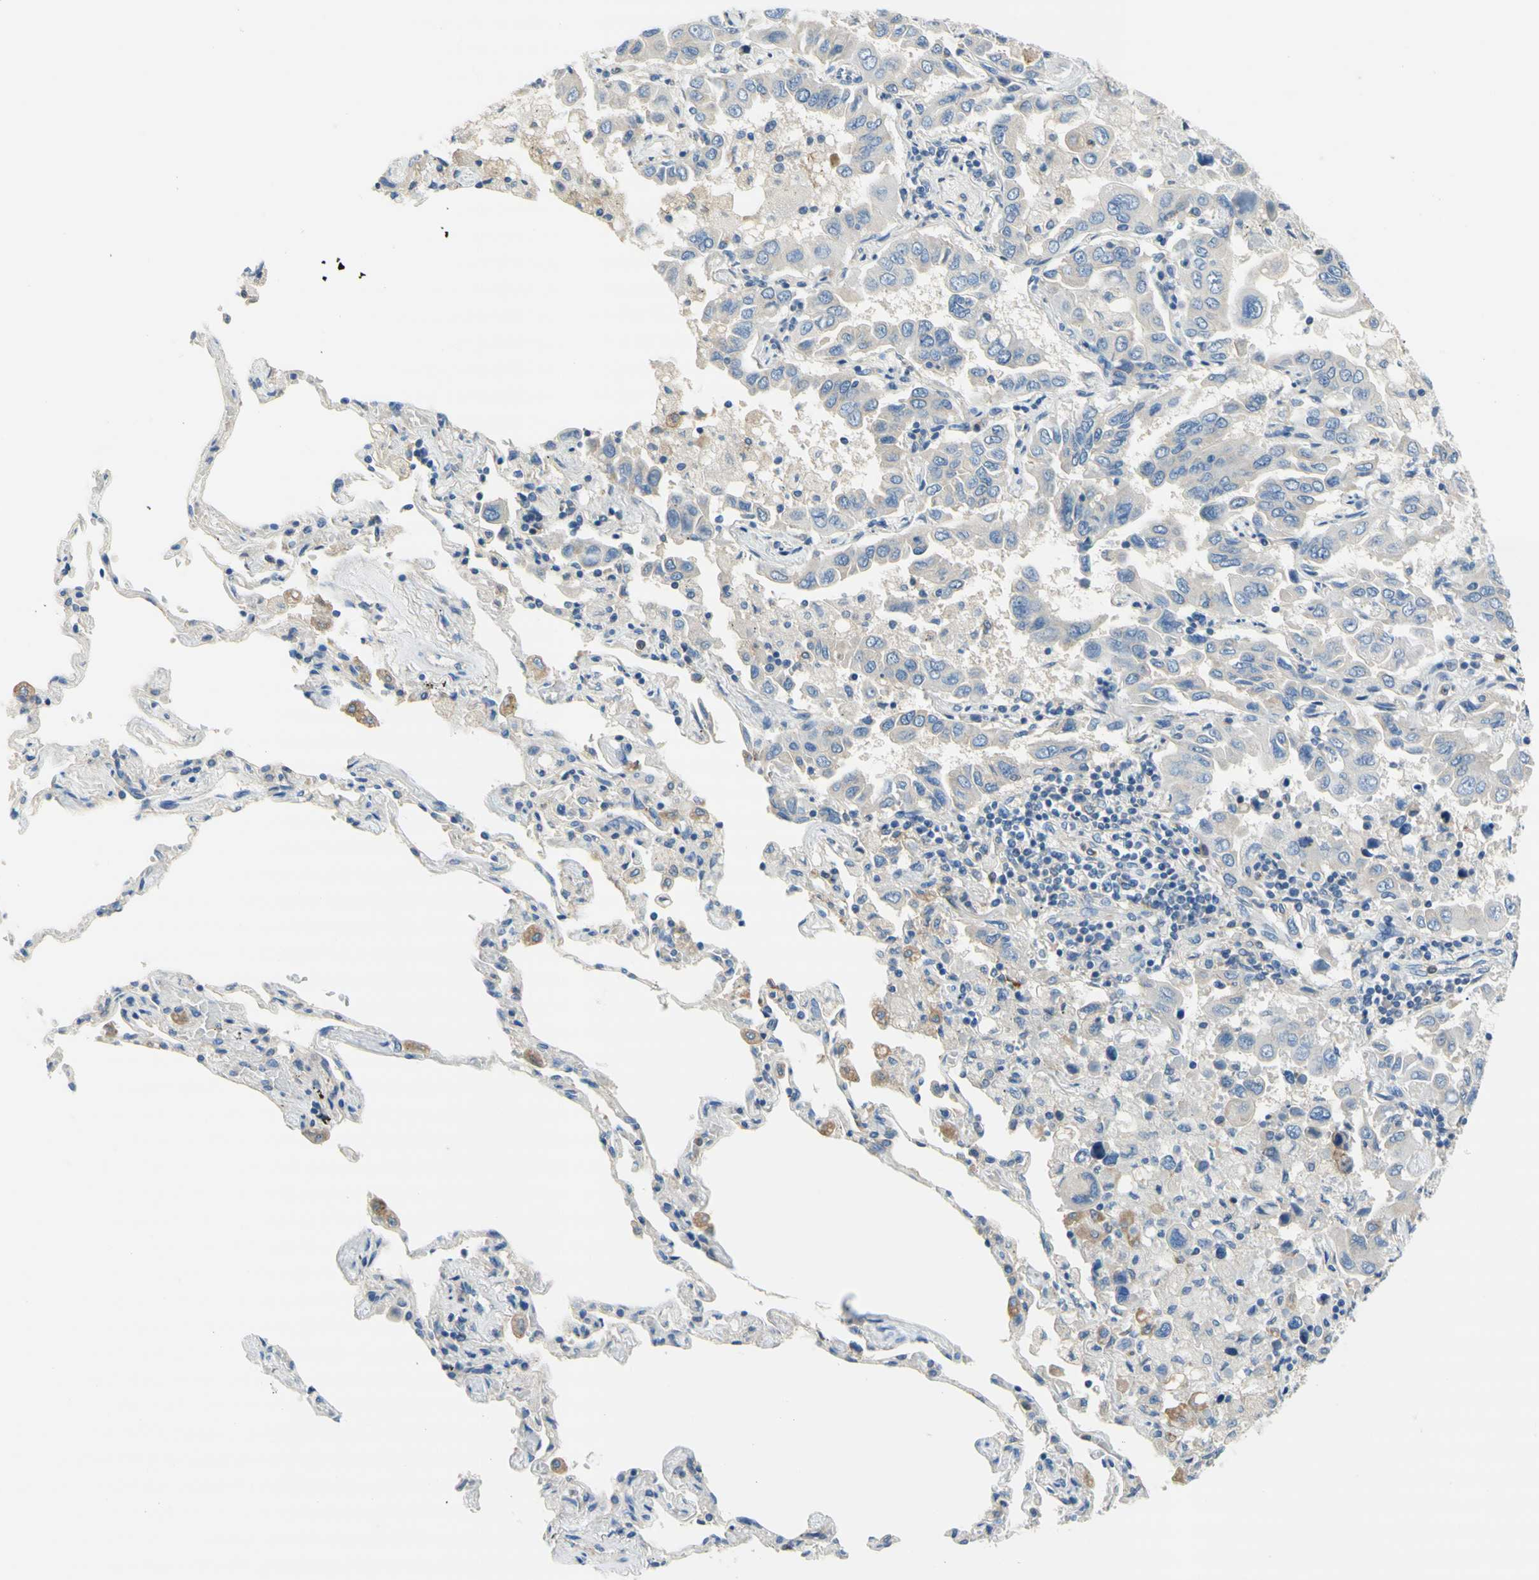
{"staining": {"intensity": "strong", "quantity": "<25%", "location": "cytoplasmic/membranous"}, "tissue": "lung cancer", "cell_type": "Tumor cells", "image_type": "cancer", "snomed": [{"axis": "morphology", "description": "Adenocarcinoma, NOS"}, {"axis": "topography", "description": "Lung"}], "caption": "Immunohistochemical staining of lung adenocarcinoma reveals medium levels of strong cytoplasmic/membranous positivity in about <25% of tumor cells. (brown staining indicates protein expression, while blue staining denotes nuclei).", "gene": "F3", "patient": {"sex": "male", "age": 64}}